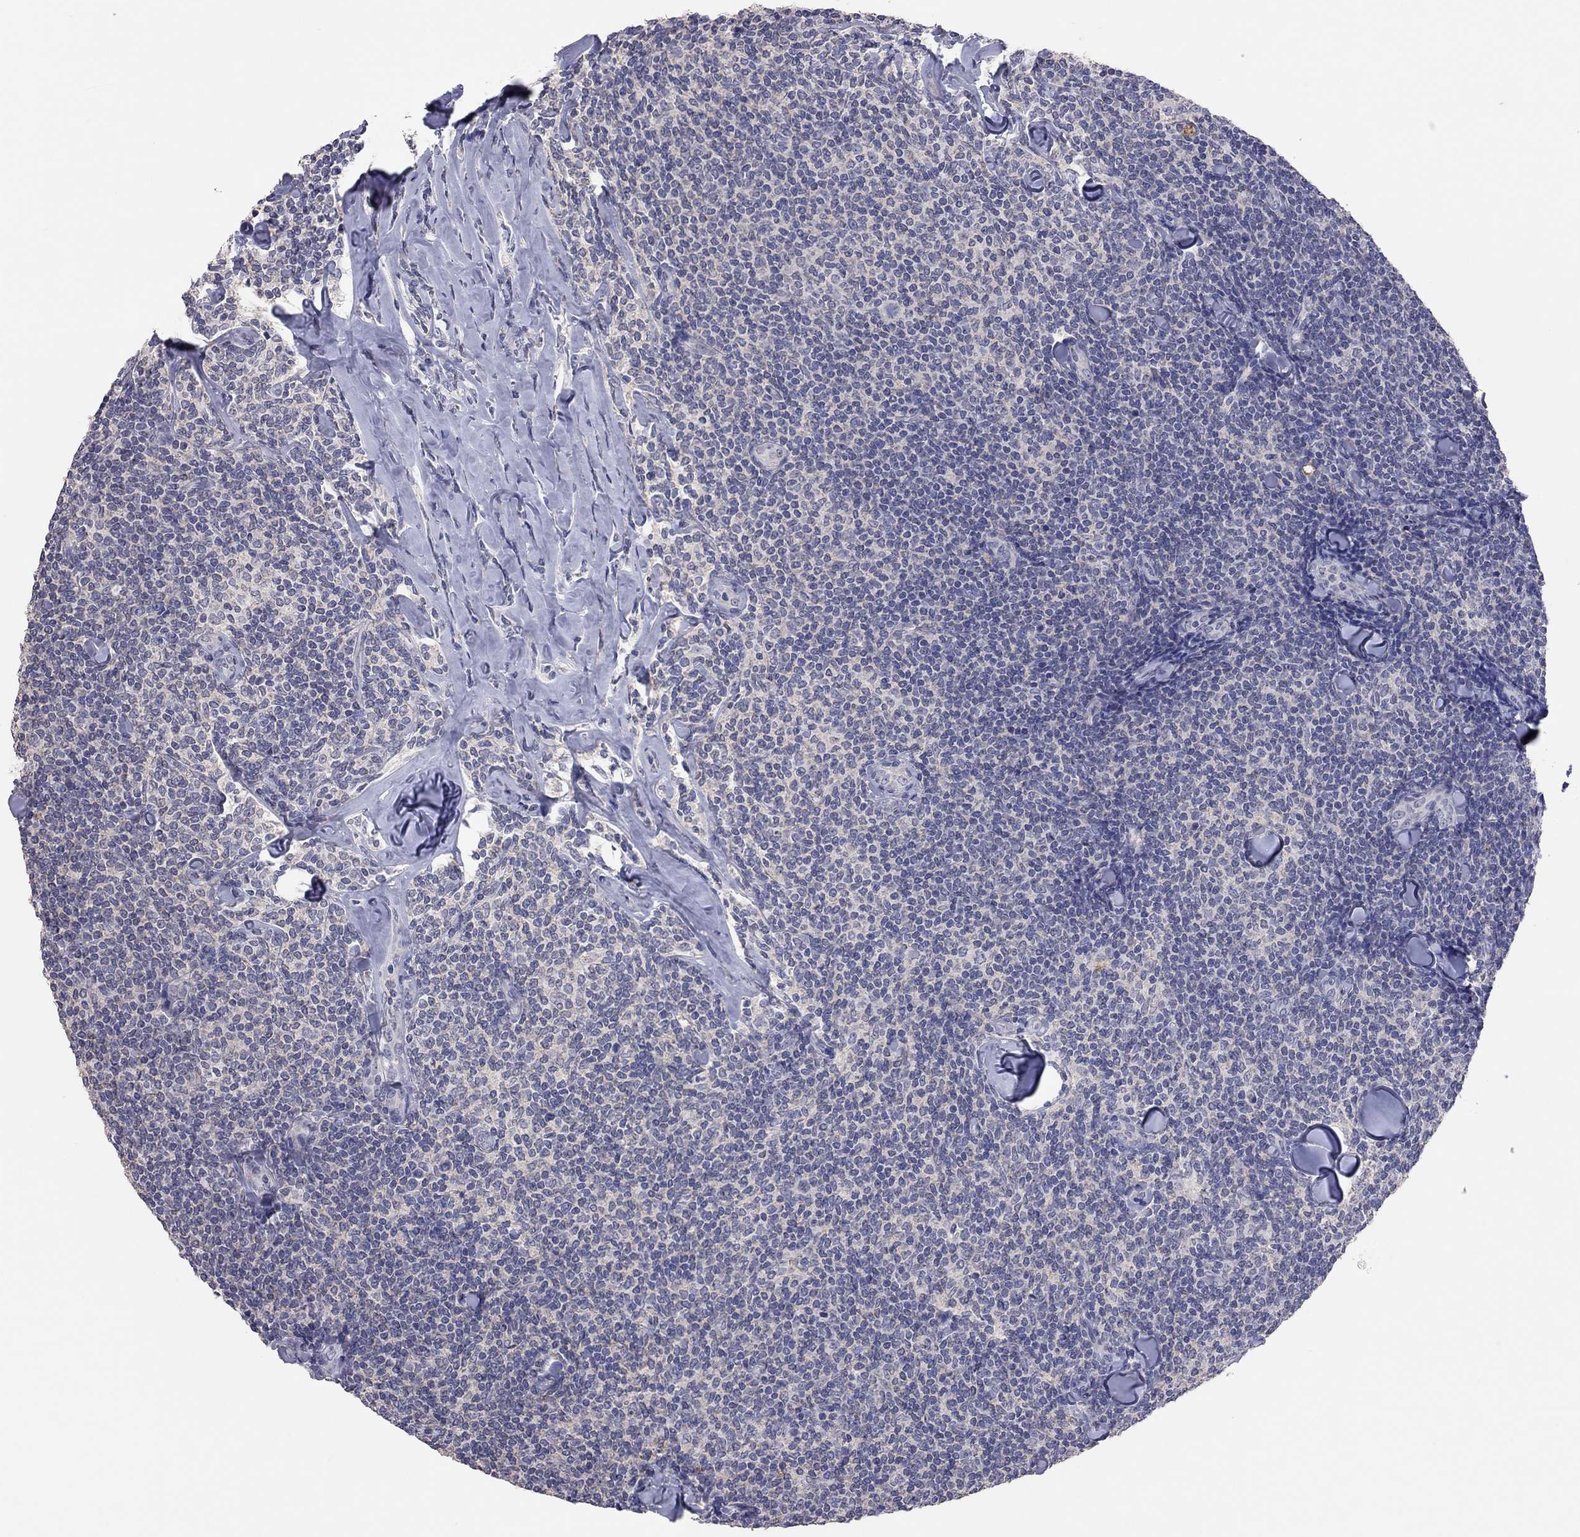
{"staining": {"intensity": "negative", "quantity": "none", "location": "none"}, "tissue": "lymphoma", "cell_type": "Tumor cells", "image_type": "cancer", "snomed": [{"axis": "morphology", "description": "Malignant lymphoma, non-Hodgkin's type, Low grade"}, {"axis": "topography", "description": "Lymph node"}], "caption": "DAB (3,3'-diaminobenzidine) immunohistochemical staining of human lymphoma shows no significant positivity in tumor cells. (DAB (3,3'-diaminobenzidine) immunohistochemistry (IHC) visualized using brightfield microscopy, high magnification).", "gene": "MMP13", "patient": {"sex": "female", "age": 56}}